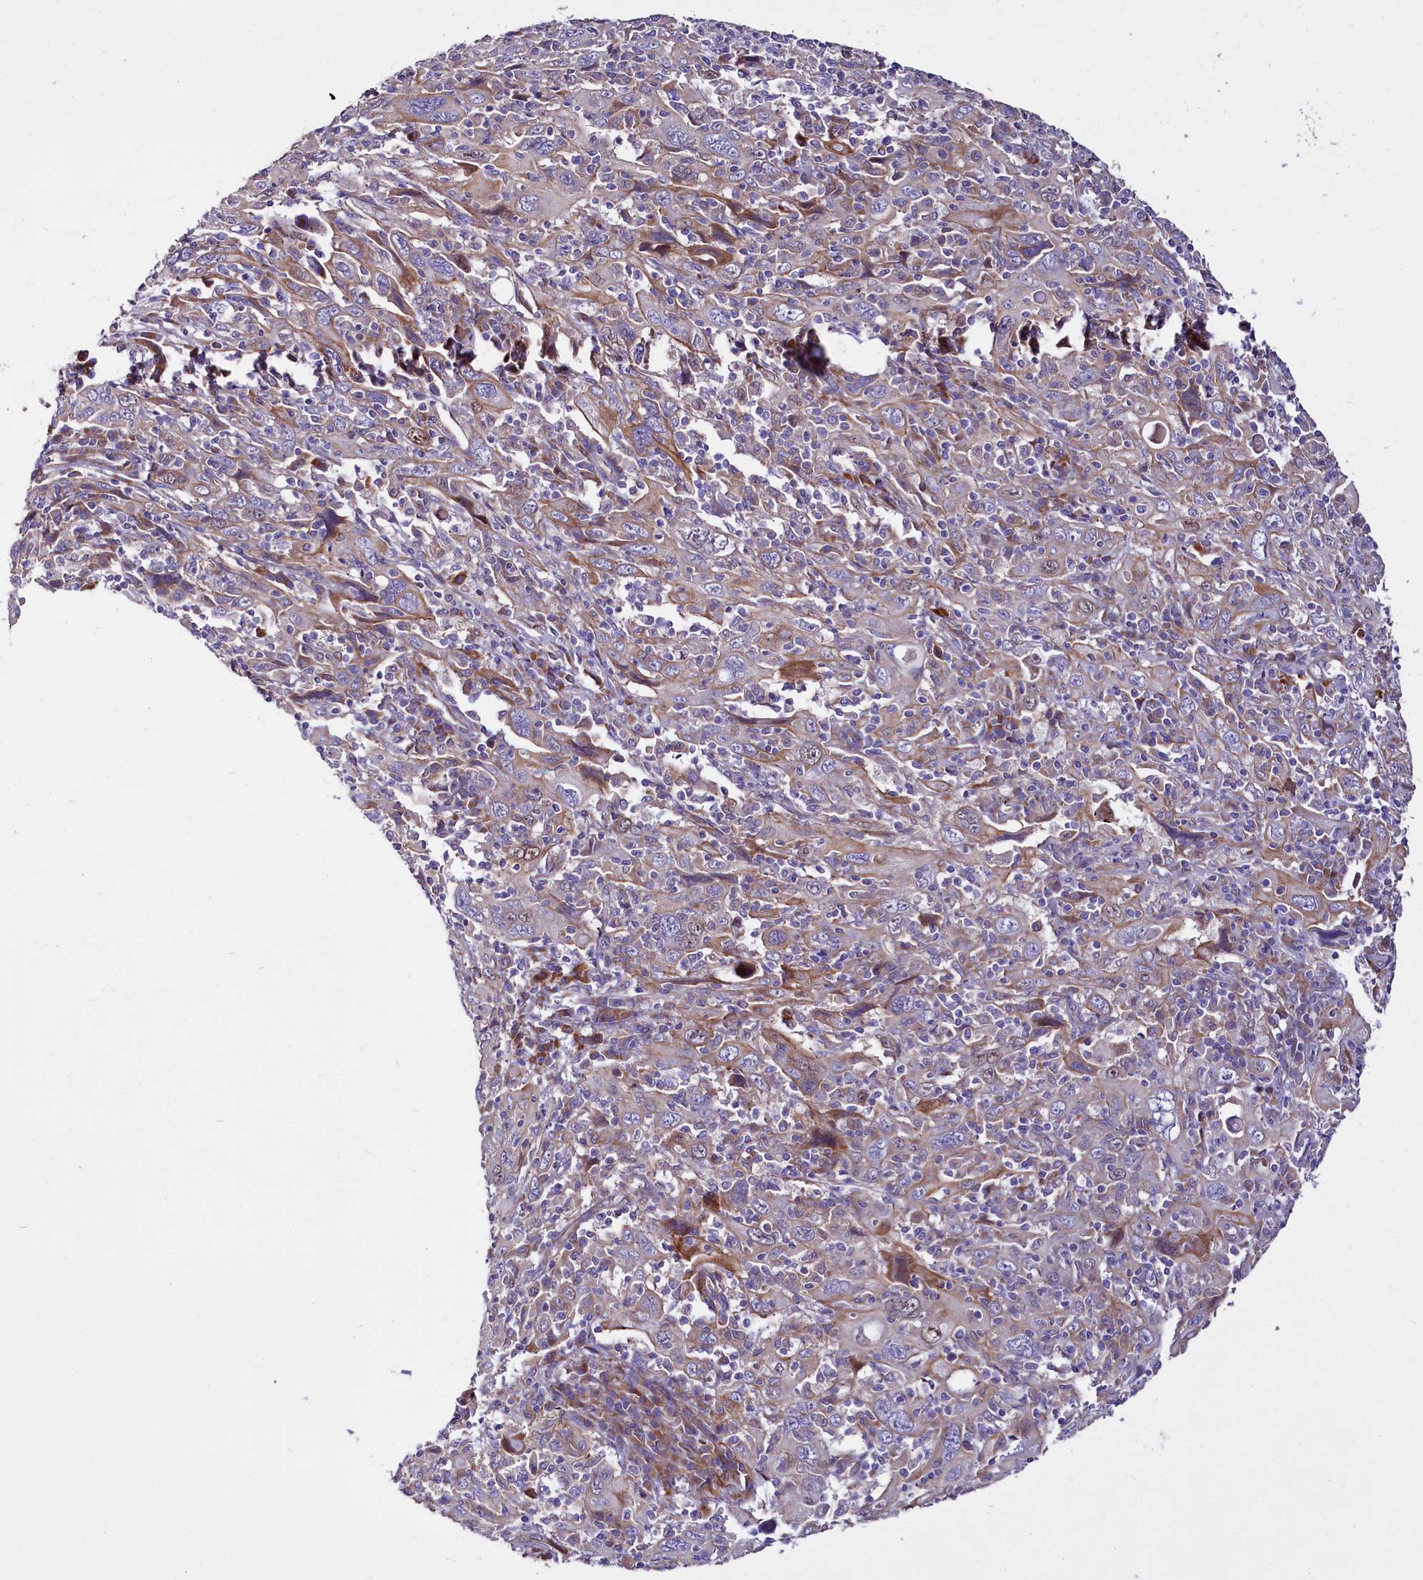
{"staining": {"intensity": "moderate", "quantity": "25%-75%", "location": "cytoplasmic/membranous"}, "tissue": "cervical cancer", "cell_type": "Tumor cells", "image_type": "cancer", "snomed": [{"axis": "morphology", "description": "Squamous cell carcinoma, NOS"}, {"axis": "topography", "description": "Cervix"}], "caption": "Moderate cytoplasmic/membranous staining is appreciated in about 25%-75% of tumor cells in cervical cancer (squamous cell carcinoma).", "gene": "WNT8A", "patient": {"sex": "female", "age": 46}}